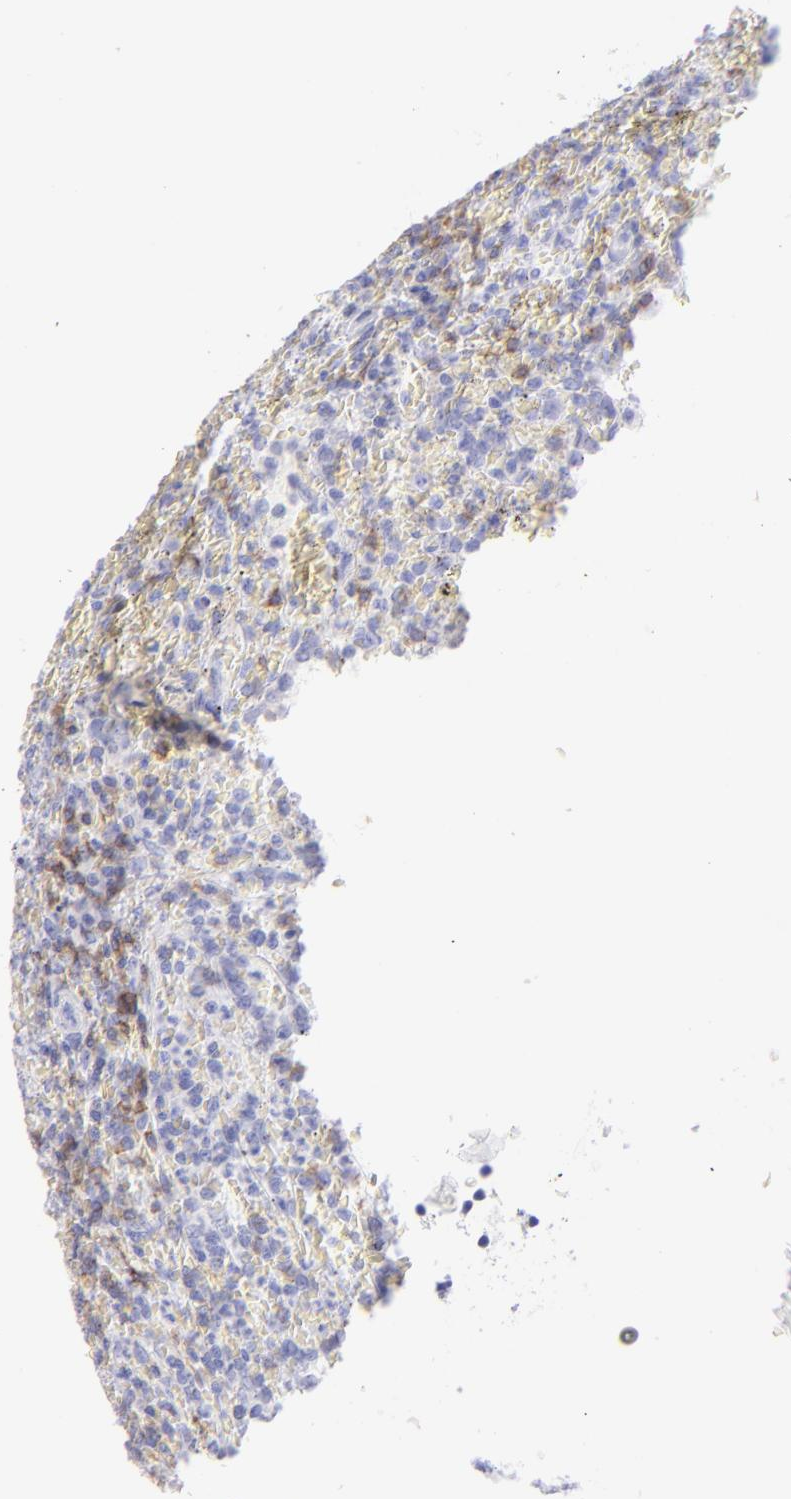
{"staining": {"intensity": "weak", "quantity": "<25%", "location": "cytoplasmic/membranous"}, "tissue": "lymphoma", "cell_type": "Tumor cells", "image_type": "cancer", "snomed": [{"axis": "morphology", "description": "Malignant lymphoma, non-Hodgkin's type, Low grade"}, {"axis": "topography", "description": "Spleen"}], "caption": "This is a micrograph of immunohistochemistry staining of lymphoma, which shows no positivity in tumor cells. (DAB (3,3'-diaminobenzidine) immunohistochemistry with hematoxylin counter stain).", "gene": "CD69", "patient": {"sex": "female", "age": 64}}